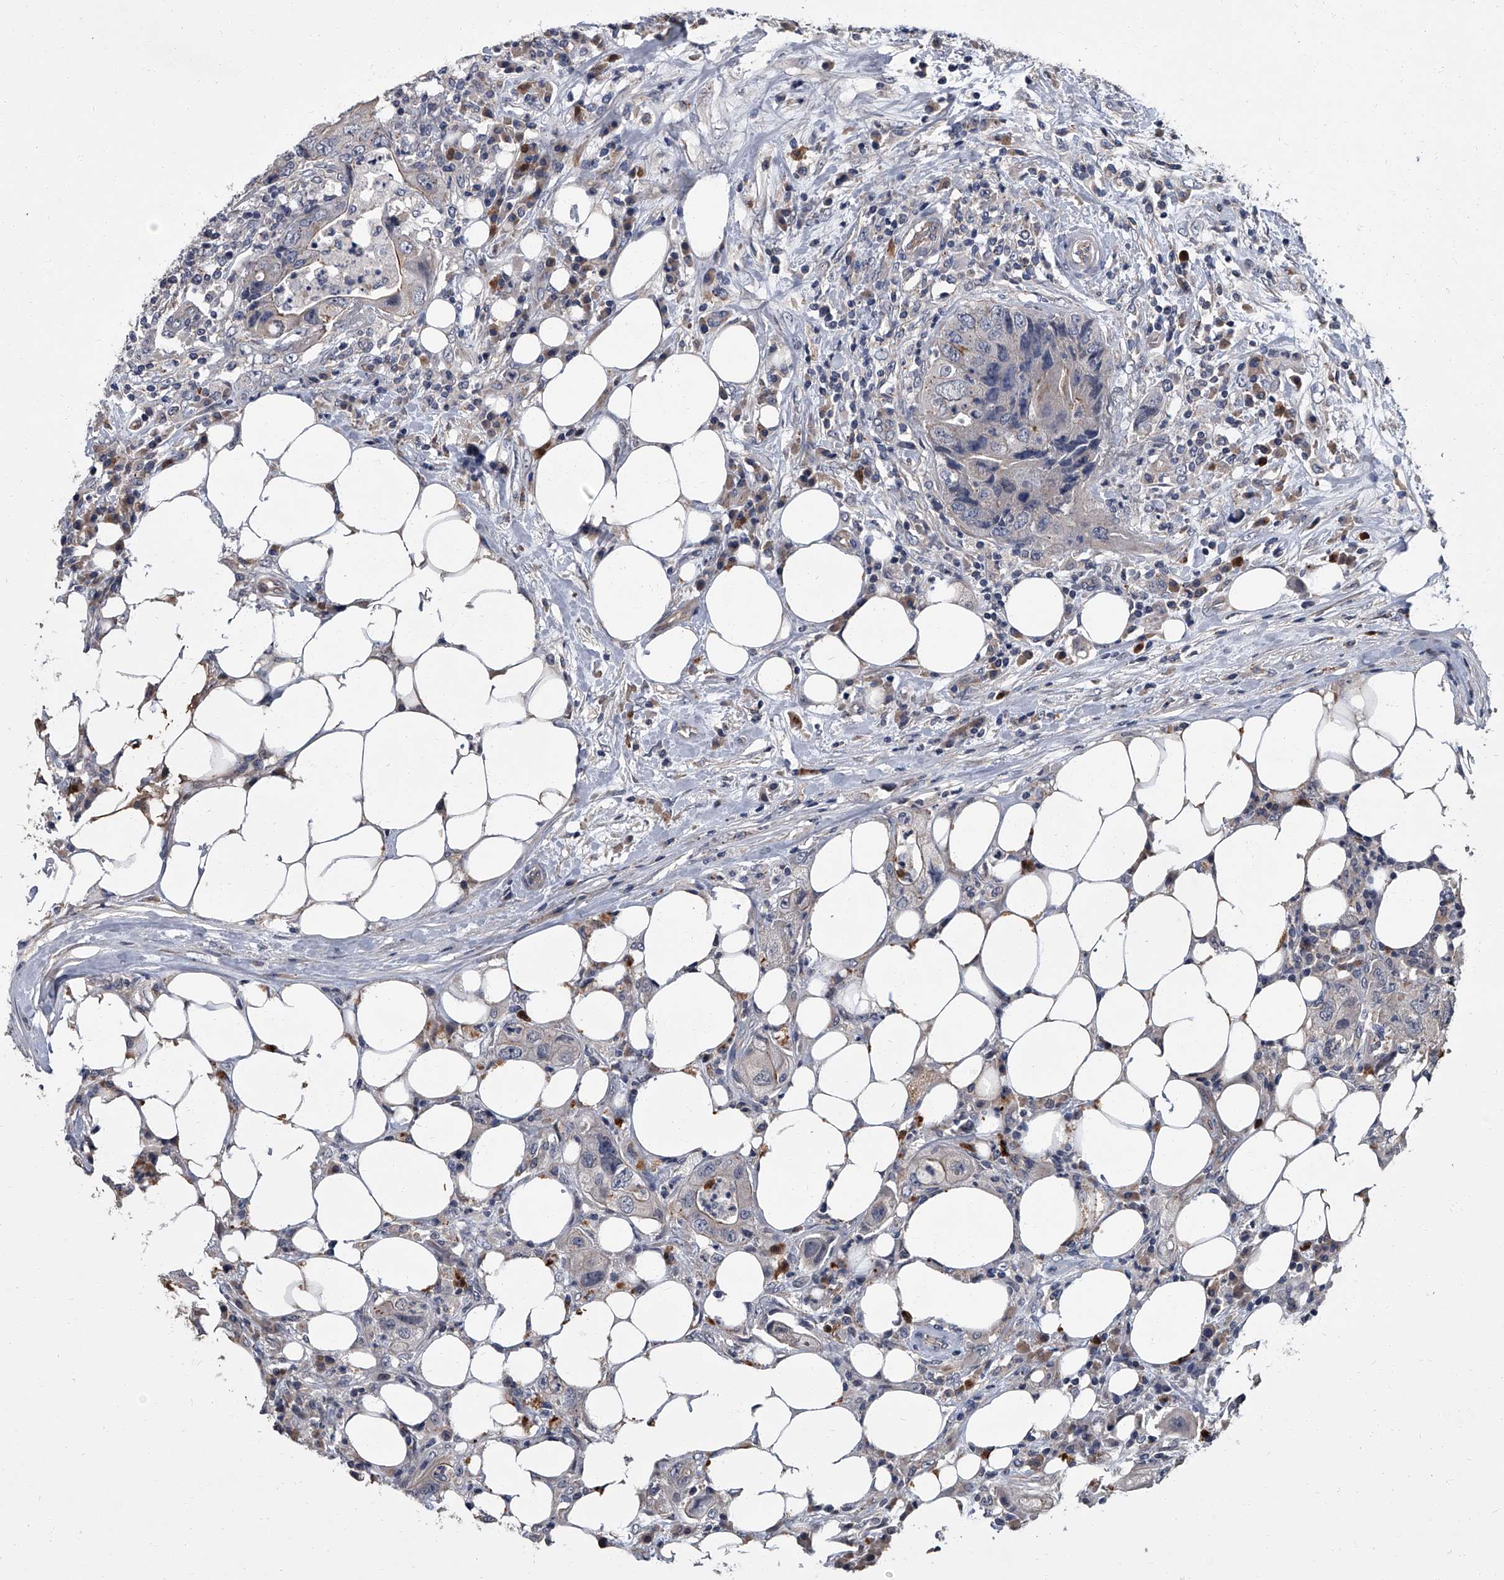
{"staining": {"intensity": "moderate", "quantity": "<25%", "location": "cytoplasmic/membranous"}, "tissue": "colorectal cancer", "cell_type": "Tumor cells", "image_type": "cancer", "snomed": [{"axis": "morphology", "description": "Adenocarcinoma, NOS"}, {"axis": "topography", "description": "Colon"}], "caption": "DAB immunohistochemical staining of human adenocarcinoma (colorectal) exhibits moderate cytoplasmic/membranous protein staining in approximately <25% of tumor cells.", "gene": "SIRT4", "patient": {"sex": "male", "age": 71}}